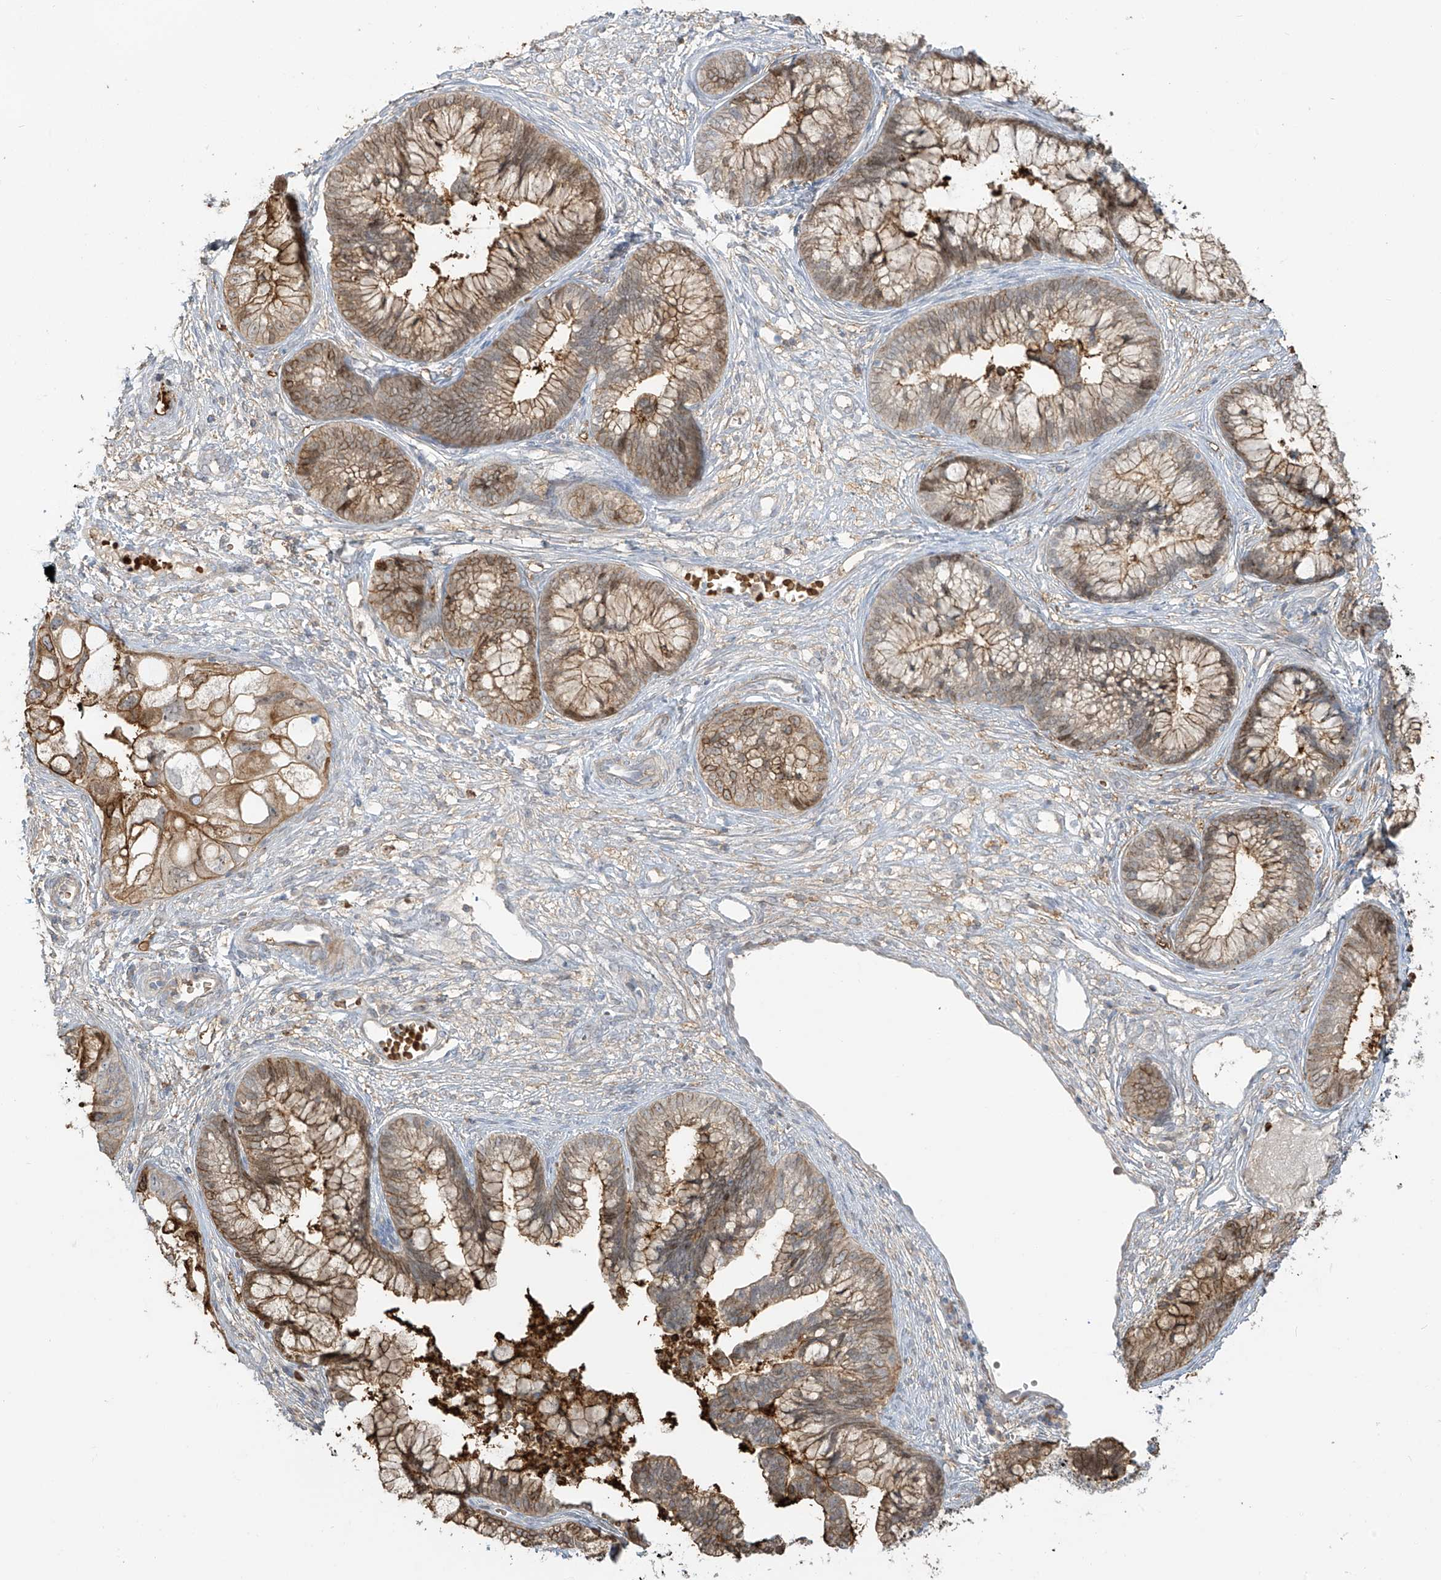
{"staining": {"intensity": "moderate", "quantity": ">75%", "location": "cytoplasmic/membranous"}, "tissue": "cervical cancer", "cell_type": "Tumor cells", "image_type": "cancer", "snomed": [{"axis": "morphology", "description": "Adenocarcinoma, NOS"}, {"axis": "topography", "description": "Cervix"}], "caption": "High-power microscopy captured an immunohistochemistry (IHC) histopathology image of adenocarcinoma (cervical), revealing moderate cytoplasmic/membranous expression in about >75% of tumor cells.", "gene": "ZGRF1", "patient": {"sex": "female", "age": 44}}